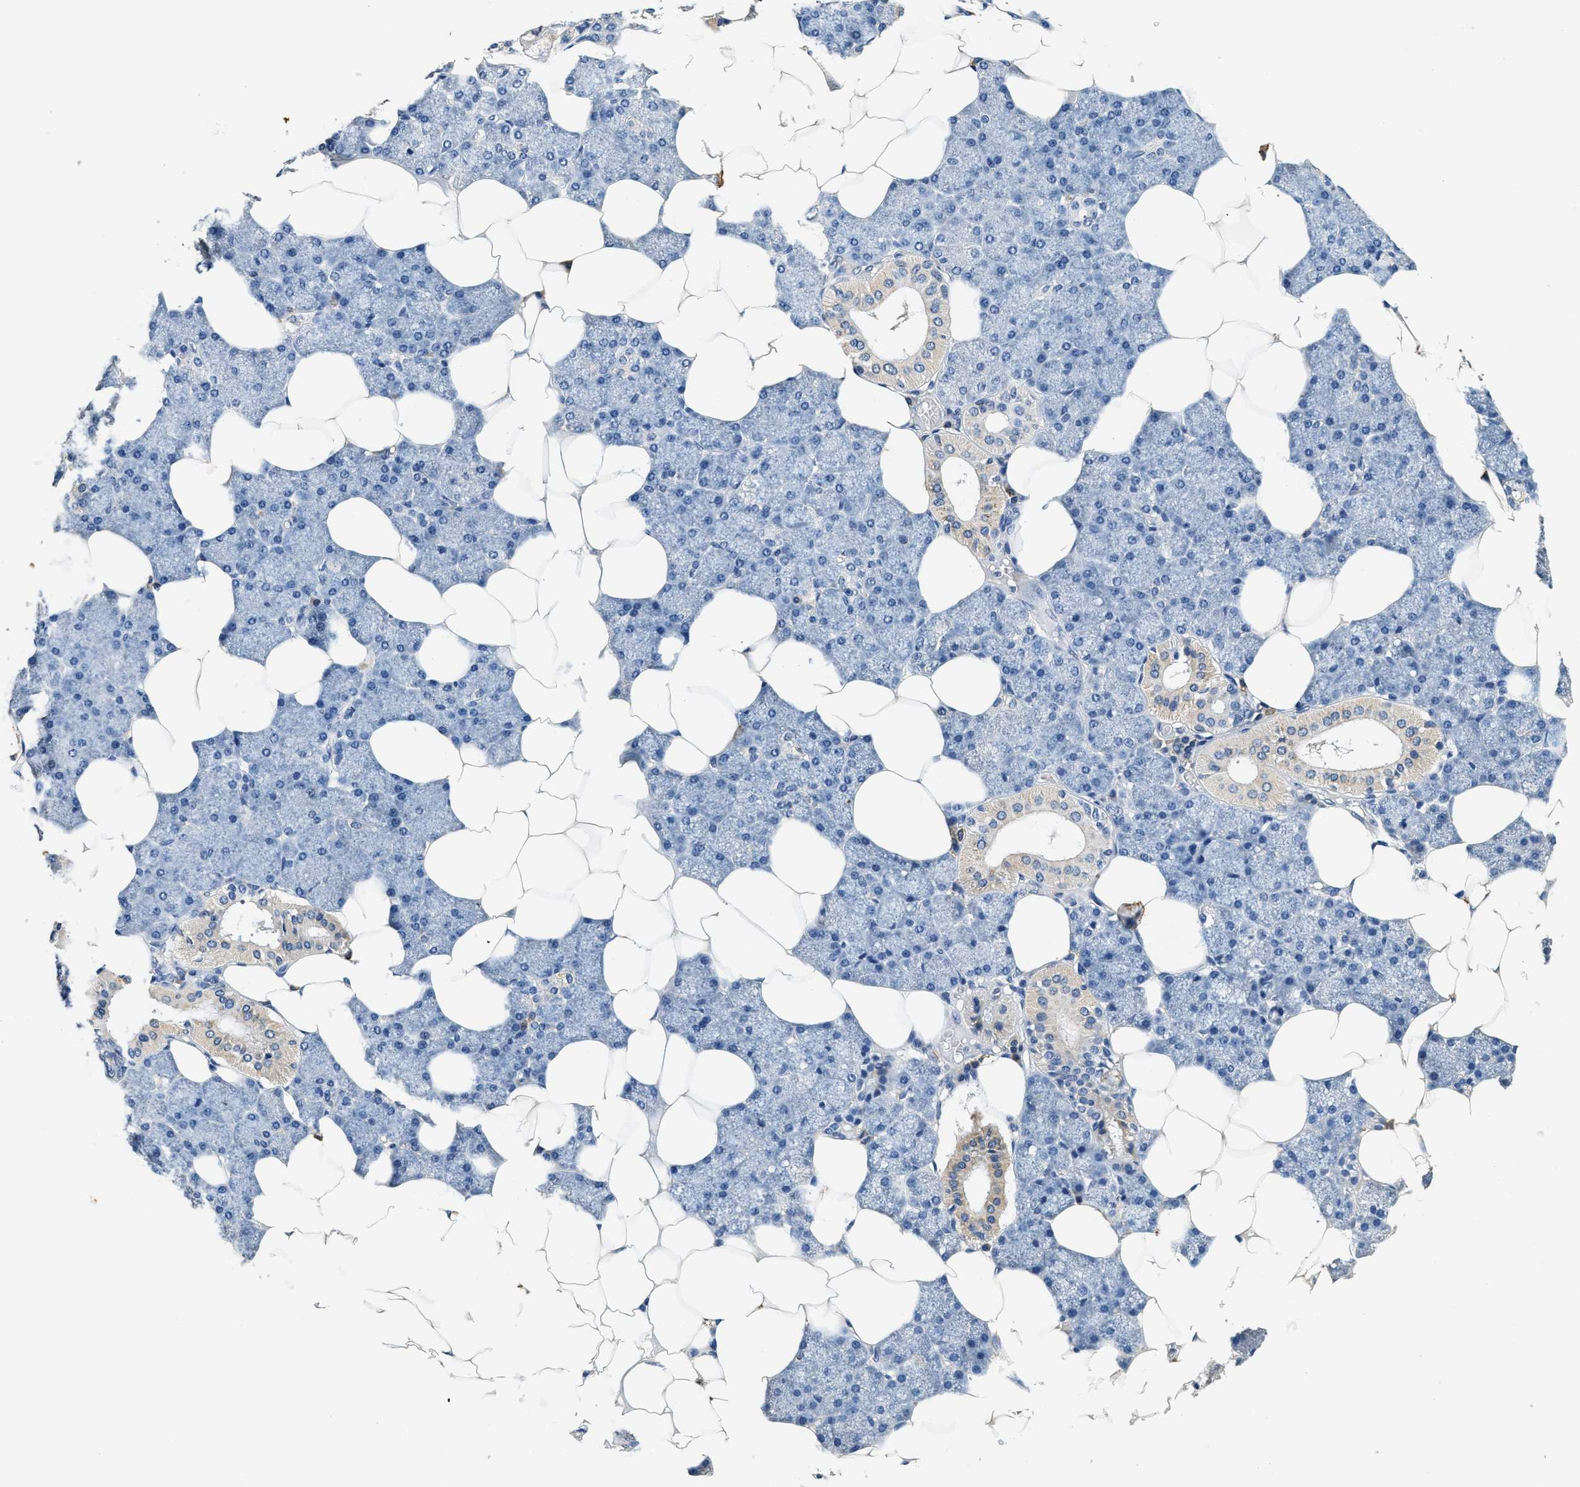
{"staining": {"intensity": "moderate", "quantity": "<25%", "location": "cytoplasmic/membranous"}, "tissue": "salivary gland", "cell_type": "Glandular cells", "image_type": "normal", "snomed": [{"axis": "morphology", "description": "Normal tissue, NOS"}, {"axis": "topography", "description": "Salivary gland"}], "caption": "Brown immunohistochemical staining in normal salivary gland shows moderate cytoplasmic/membranous positivity in approximately <25% of glandular cells. The staining is performed using DAB (3,3'-diaminobenzidine) brown chromogen to label protein expression. The nuclei are counter-stained blue using hematoxylin.", "gene": "ALDH3A2", "patient": {"sex": "male", "age": 62}}